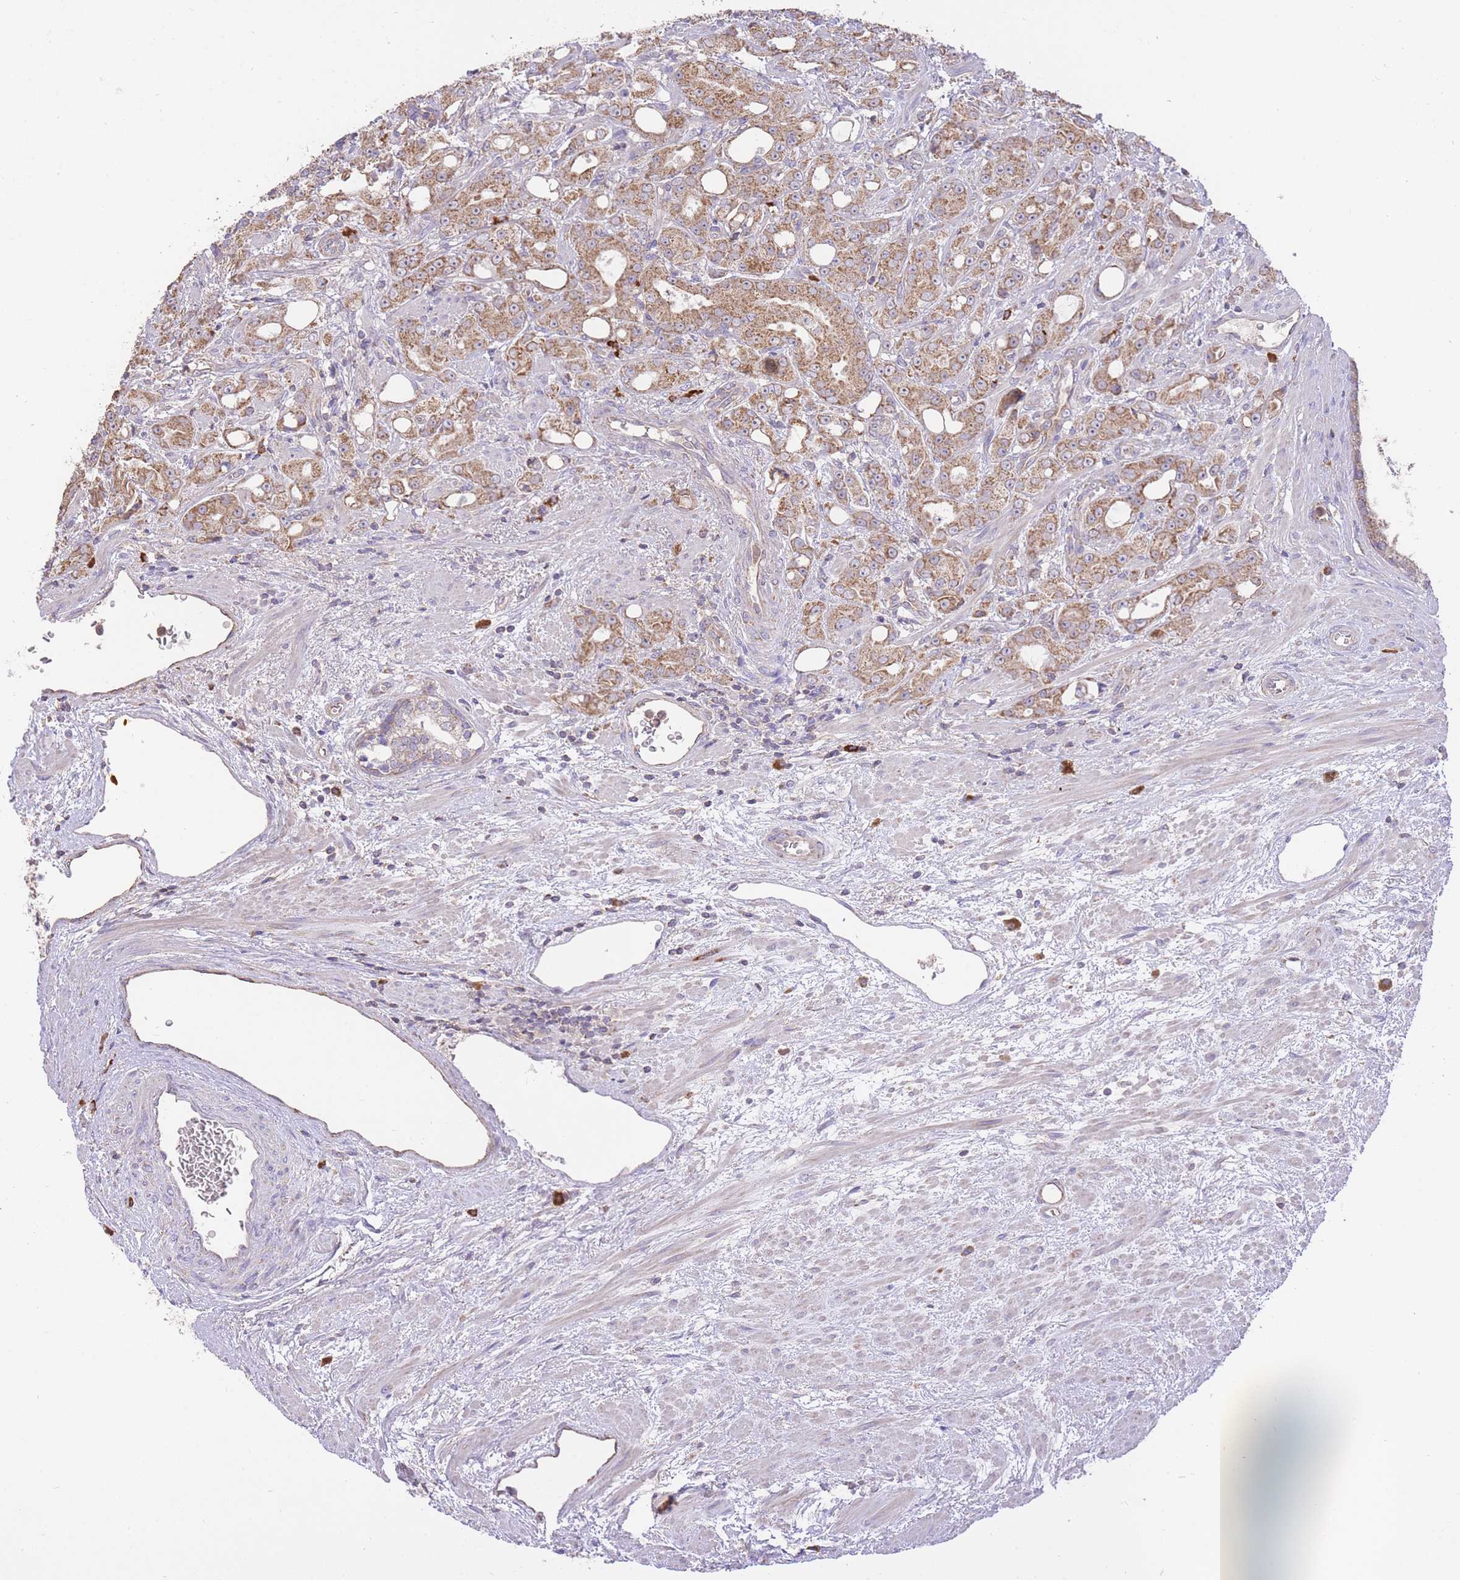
{"staining": {"intensity": "moderate", "quantity": ">75%", "location": "cytoplasmic/membranous"}, "tissue": "prostate cancer", "cell_type": "Tumor cells", "image_type": "cancer", "snomed": [{"axis": "morphology", "description": "Adenocarcinoma, High grade"}, {"axis": "topography", "description": "Prostate"}], "caption": "Immunohistochemical staining of prostate cancer (adenocarcinoma (high-grade)) displays moderate cytoplasmic/membranous protein expression in approximately >75% of tumor cells.", "gene": "PREP", "patient": {"sex": "male", "age": 69}}